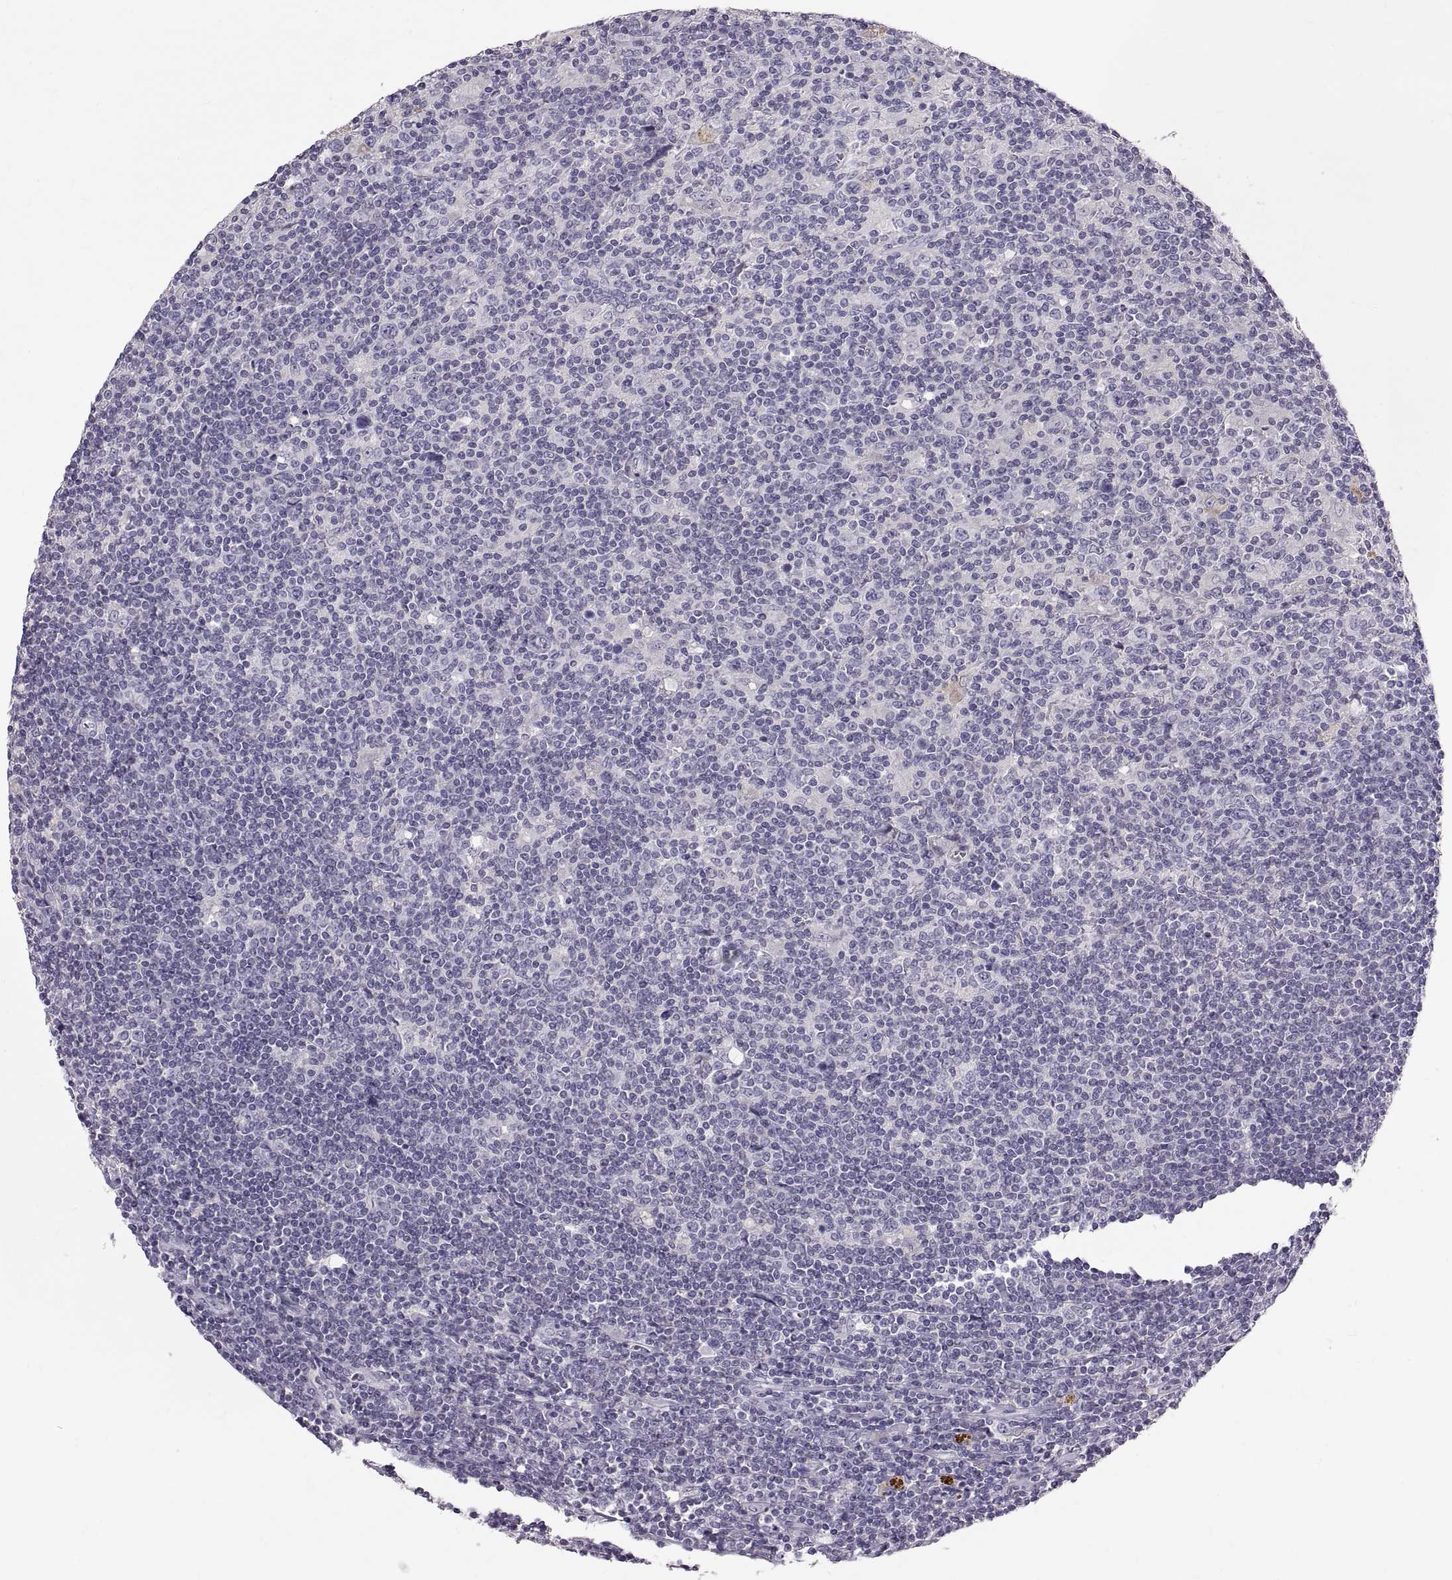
{"staining": {"intensity": "negative", "quantity": "none", "location": "none"}, "tissue": "lymphoma", "cell_type": "Tumor cells", "image_type": "cancer", "snomed": [{"axis": "morphology", "description": "Hodgkin's disease, NOS"}, {"axis": "topography", "description": "Lymph node"}], "caption": "Tumor cells show no significant expression in Hodgkin's disease. (DAB (3,3'-diaminobenzidine) immunohistochemistry with hematoxylin counter stain).", "gene": "WFDC8", "patient": {"sex": "male", "age": 40}}